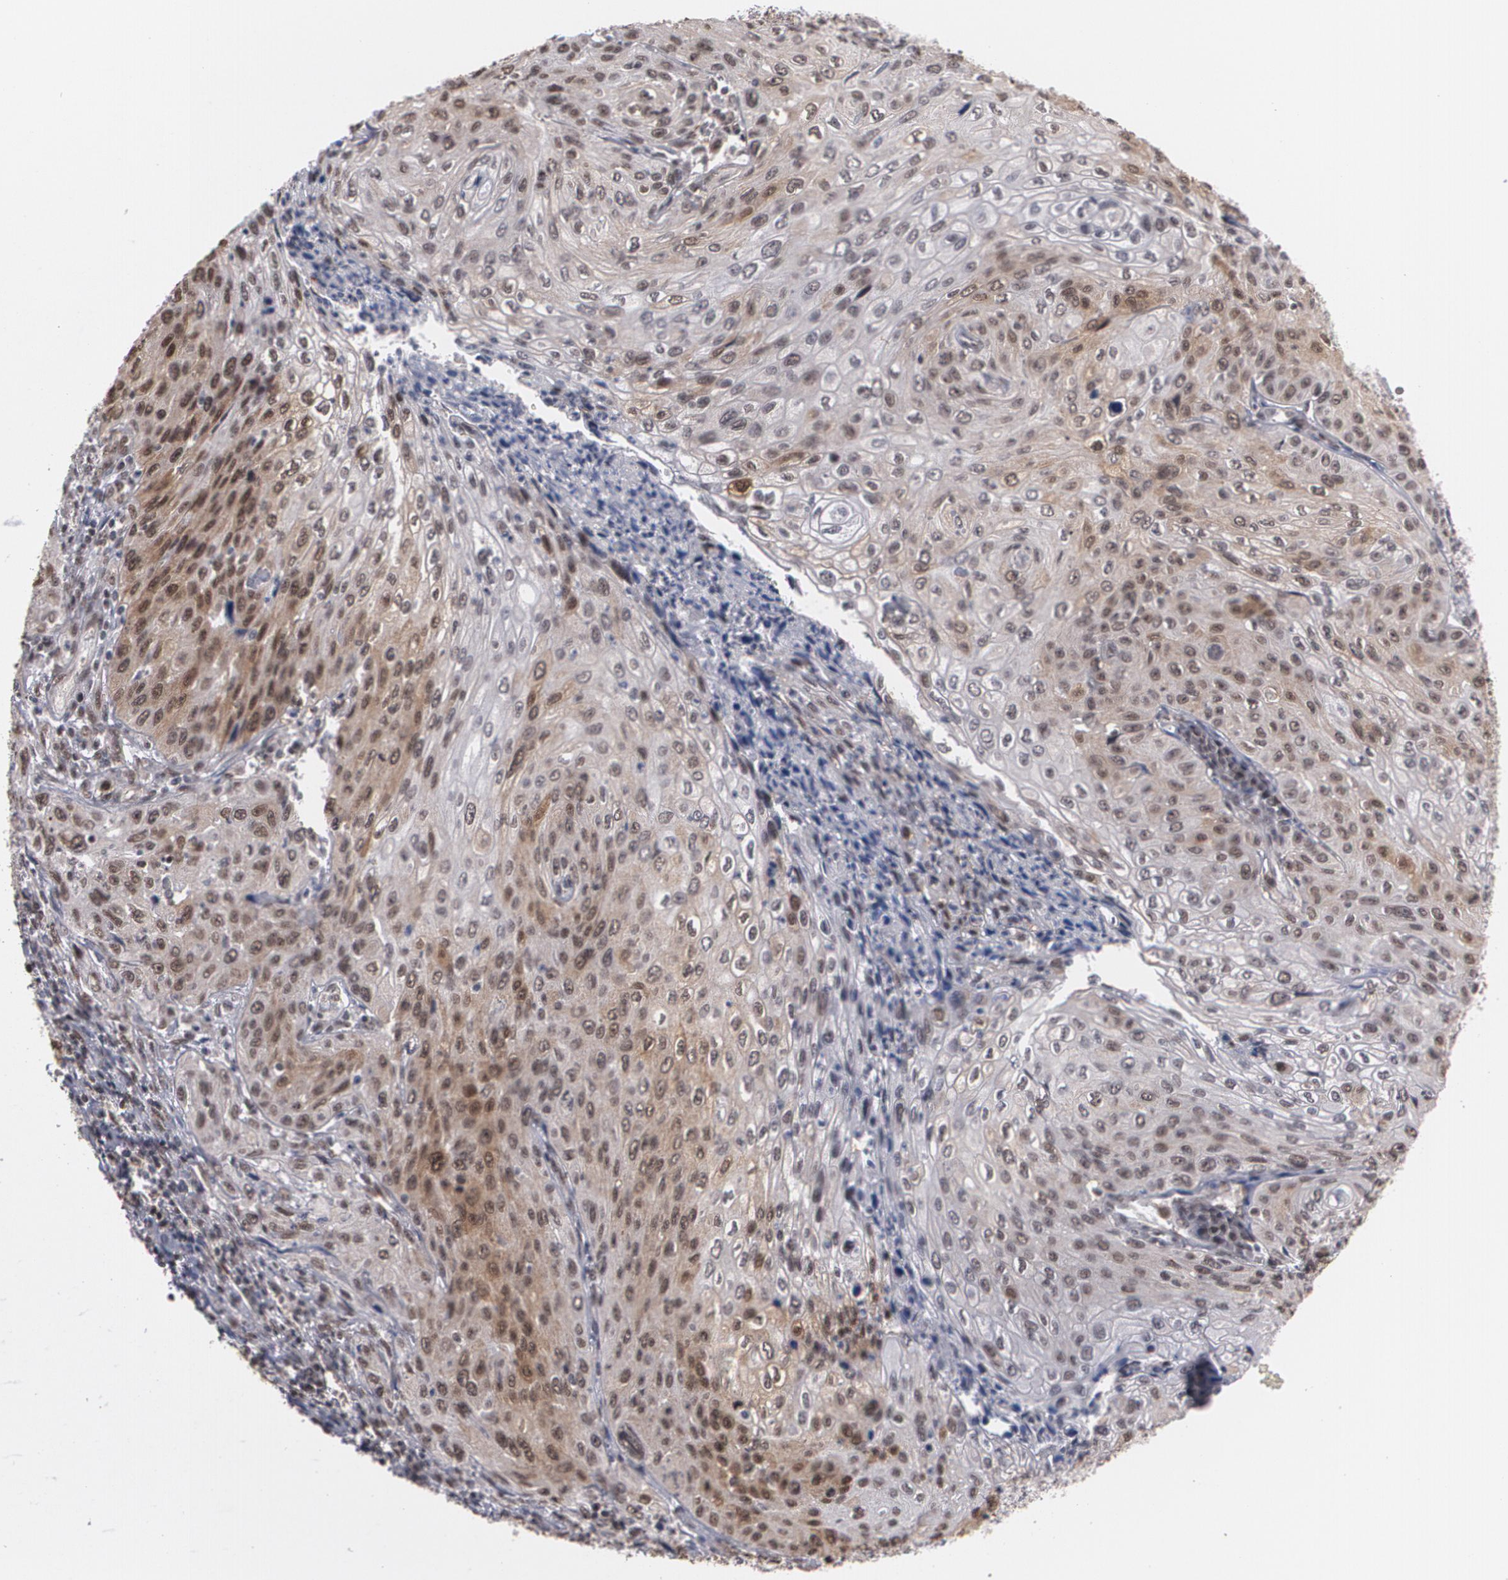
{"staining": {"intensity": "moderate", "quantity": "25%-75%", "location": "cytoplasmic/membranous,nuclear"}, "tissue": "cervical cancer", "cell_type": "Tumor cells", "image_type": "cancer", "snomed": [{"axis": "morphology", "description": "Squamous cell carcinoma, NOS"}, {"axis": "topography", "description": "Cervix"}], "caption": "Immunohistochemistry (IHC) (DAB (3,3'-diaminobenzidine)) staining of human cervical cancer shows moderate cytoplasmic/membranous and nuclear protein expression in approximately 25%-75% of tumor cells.", "gene": "ZNF75A", "patient": {"sex": "female", "age": 32}}